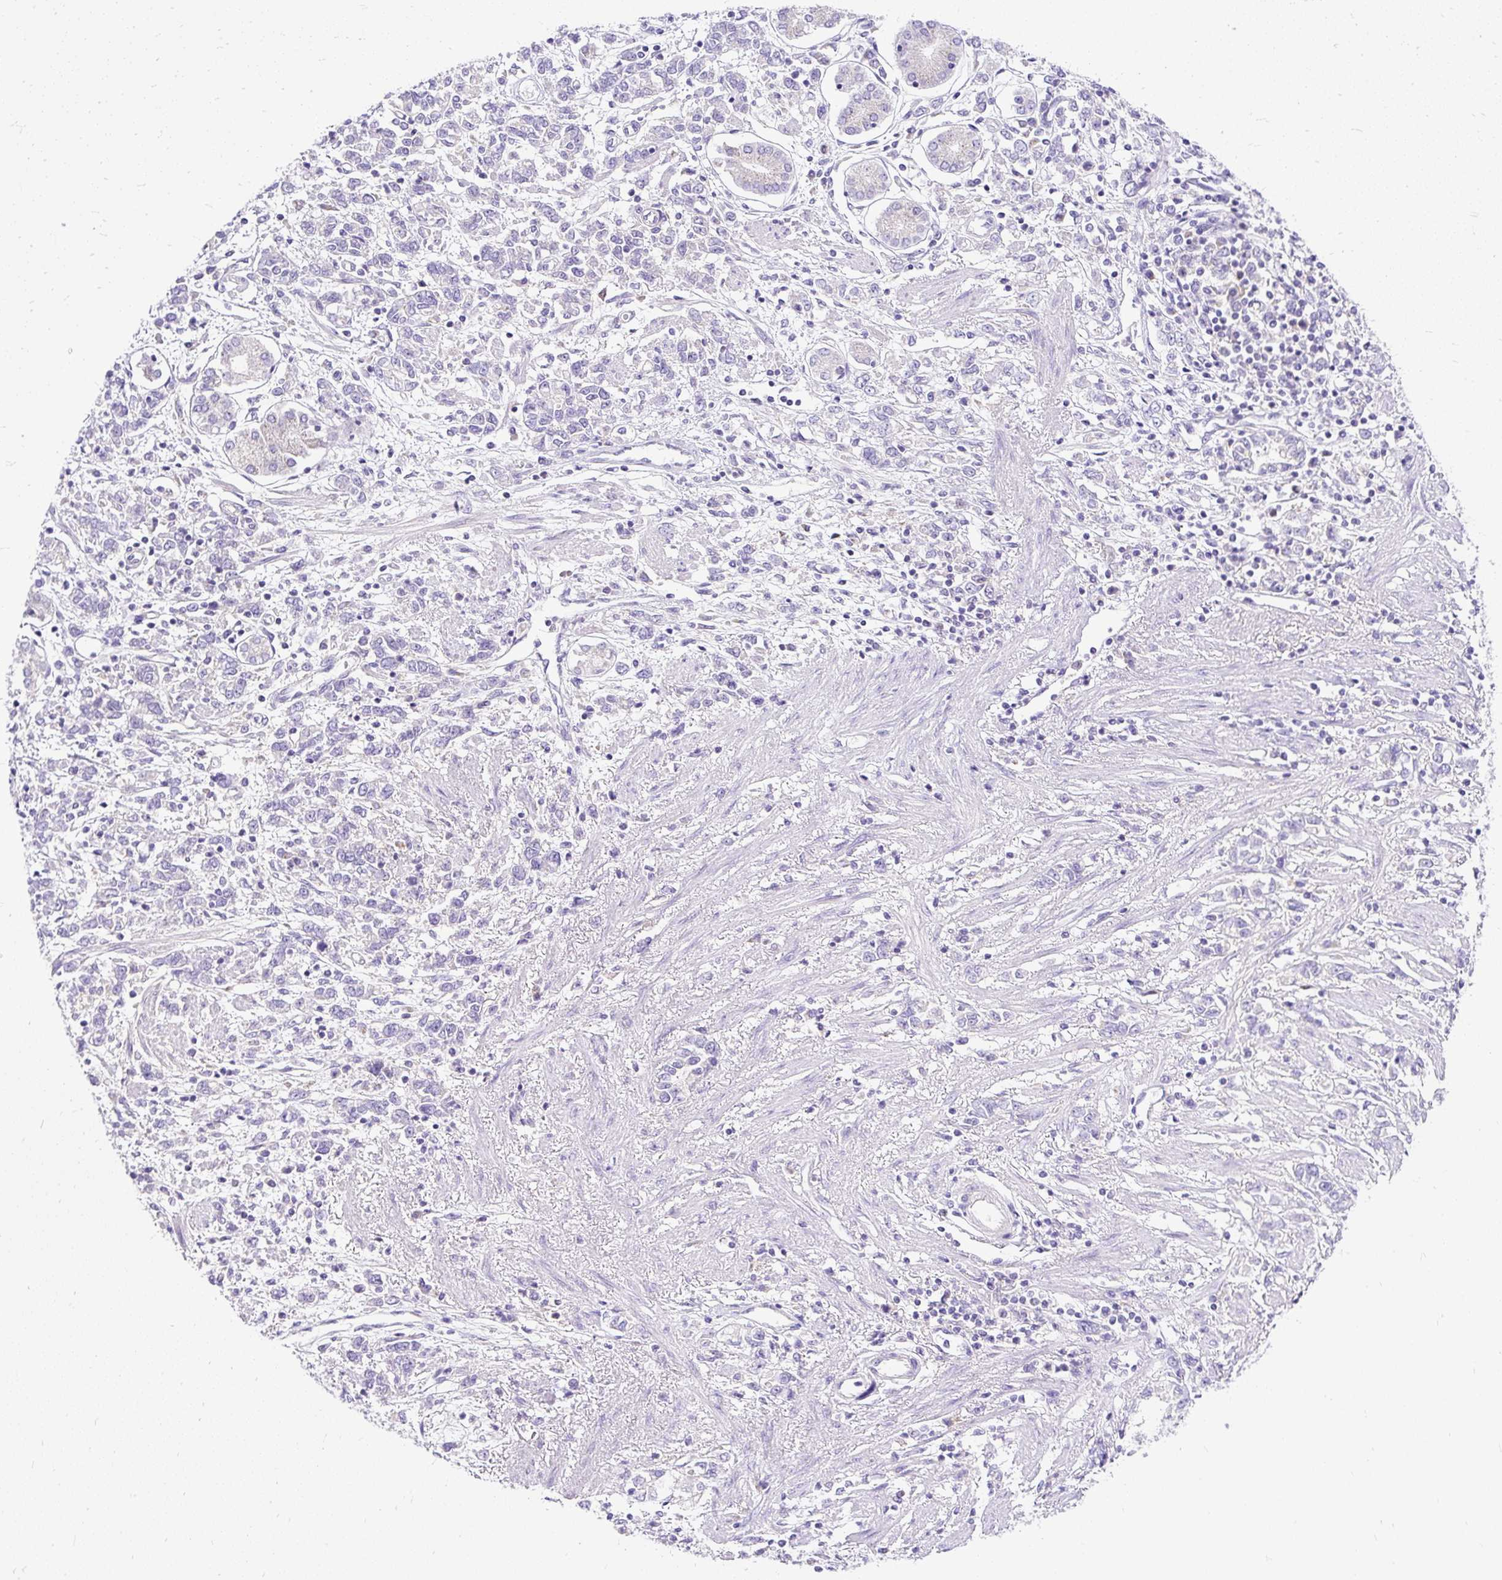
{"staining": {"intensity": "negative", "quantity": "none", "location": "none"}, "tissue": "stomach cancer", "cell_type": "Tumor cells", "image_type": "cancer", "snomed": [{"axis": "morphology", "description": "Adenocarcinoma, NOS"}, {"axis": "topography", "description": "Stomach"}], "caption": "An image of stomach adenocarcinoma stained for a protein exhibits no brown staining in tumor cells.", "gene": "AMFR", "patient": {"sex": "female", "age": 76}}